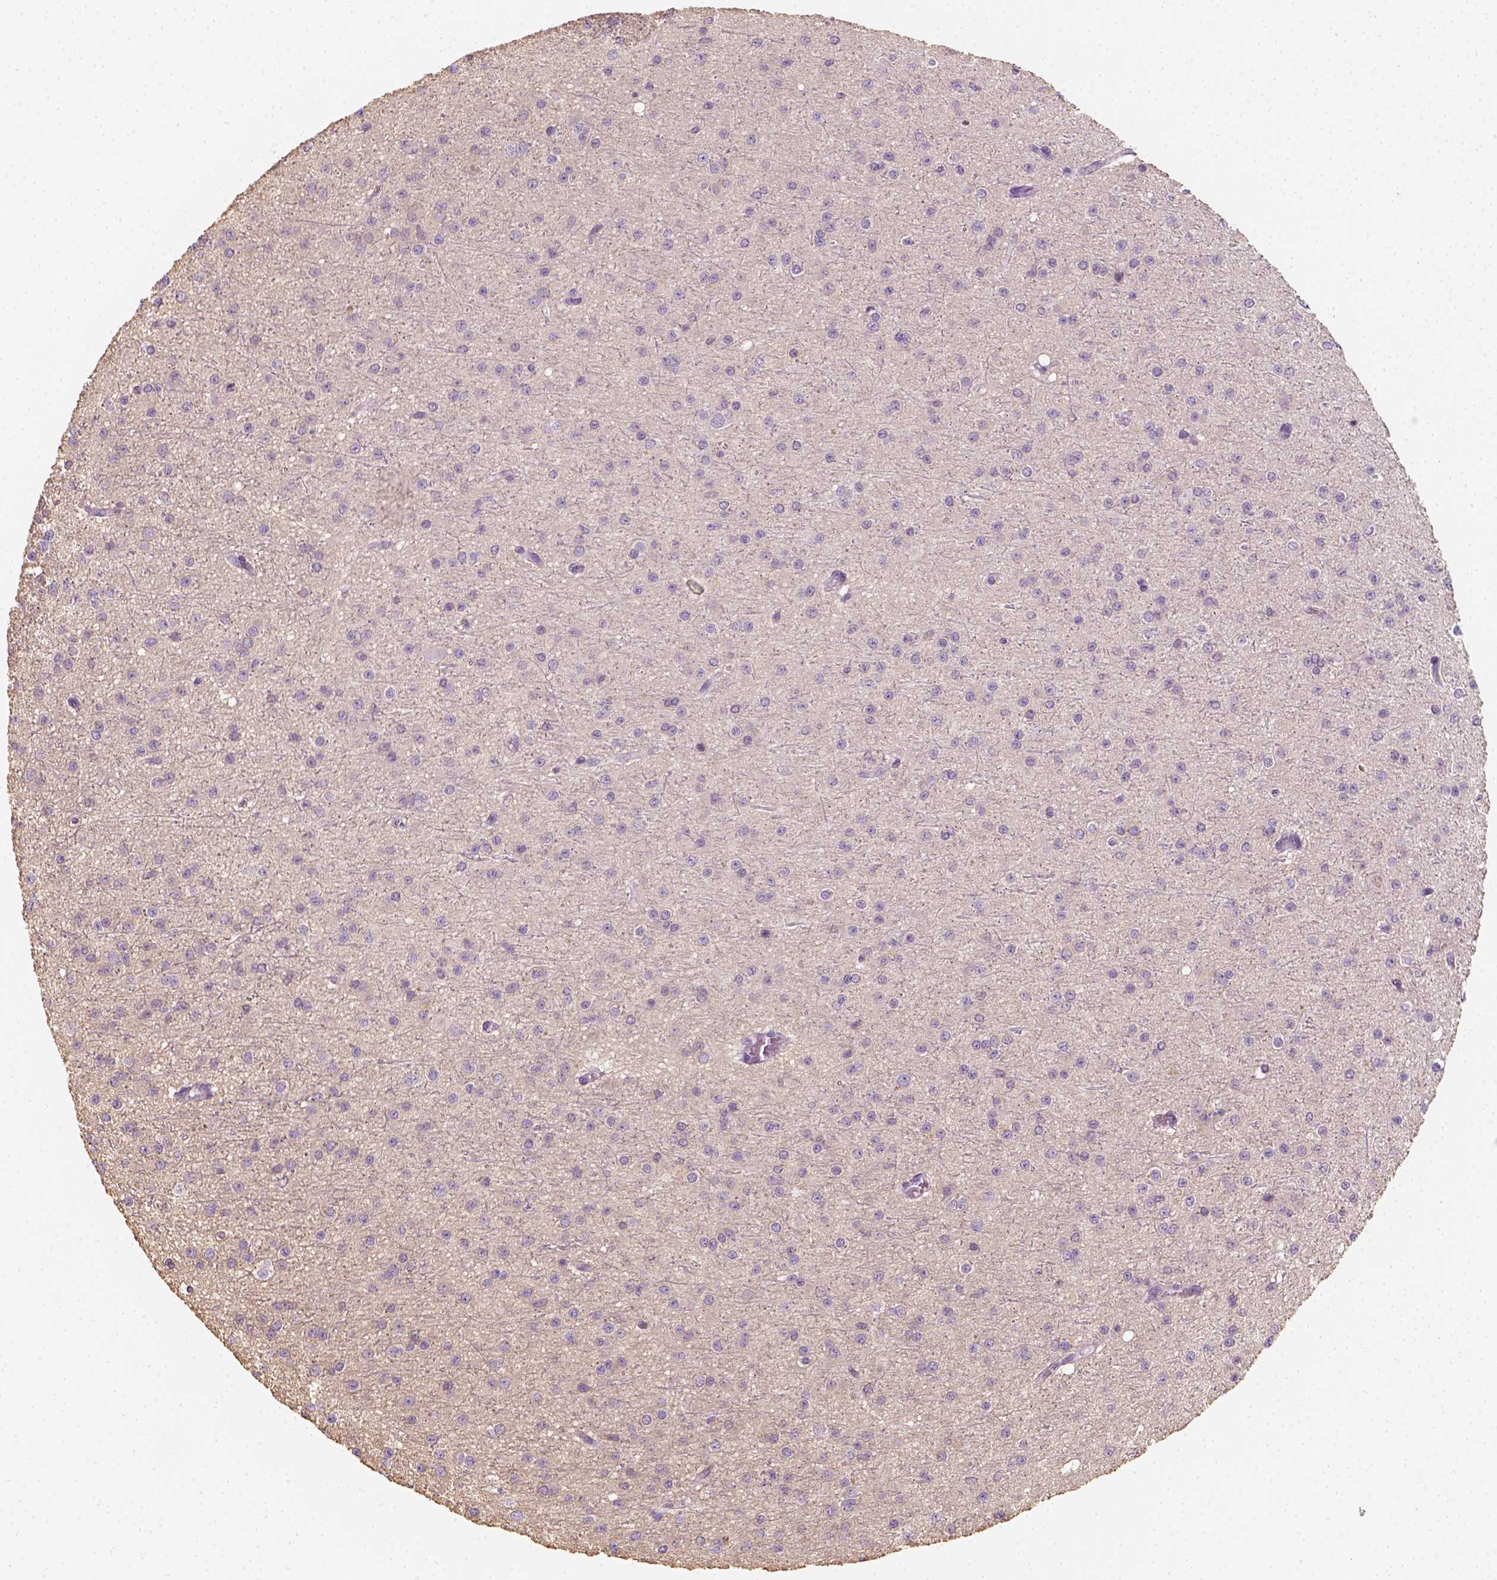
{"staining": {"intensity": "negative", "quantity": "none", "location": "none"}, "tissue": "glioma", "cell_type": "Tumor cells", "image_type": "cancer", "snomed": [{"axis": "morphology", "description": "Glioma, malignant, Low grade"}, {"axis": "topography", "description": "Brain"}], "caption": "This is a photomicrograph of immunohistochemistry staining of glioma, which shows no expression in tumor cells.", "gene": "EPHB1", "patient": {"sex": "male", "age": 27}}